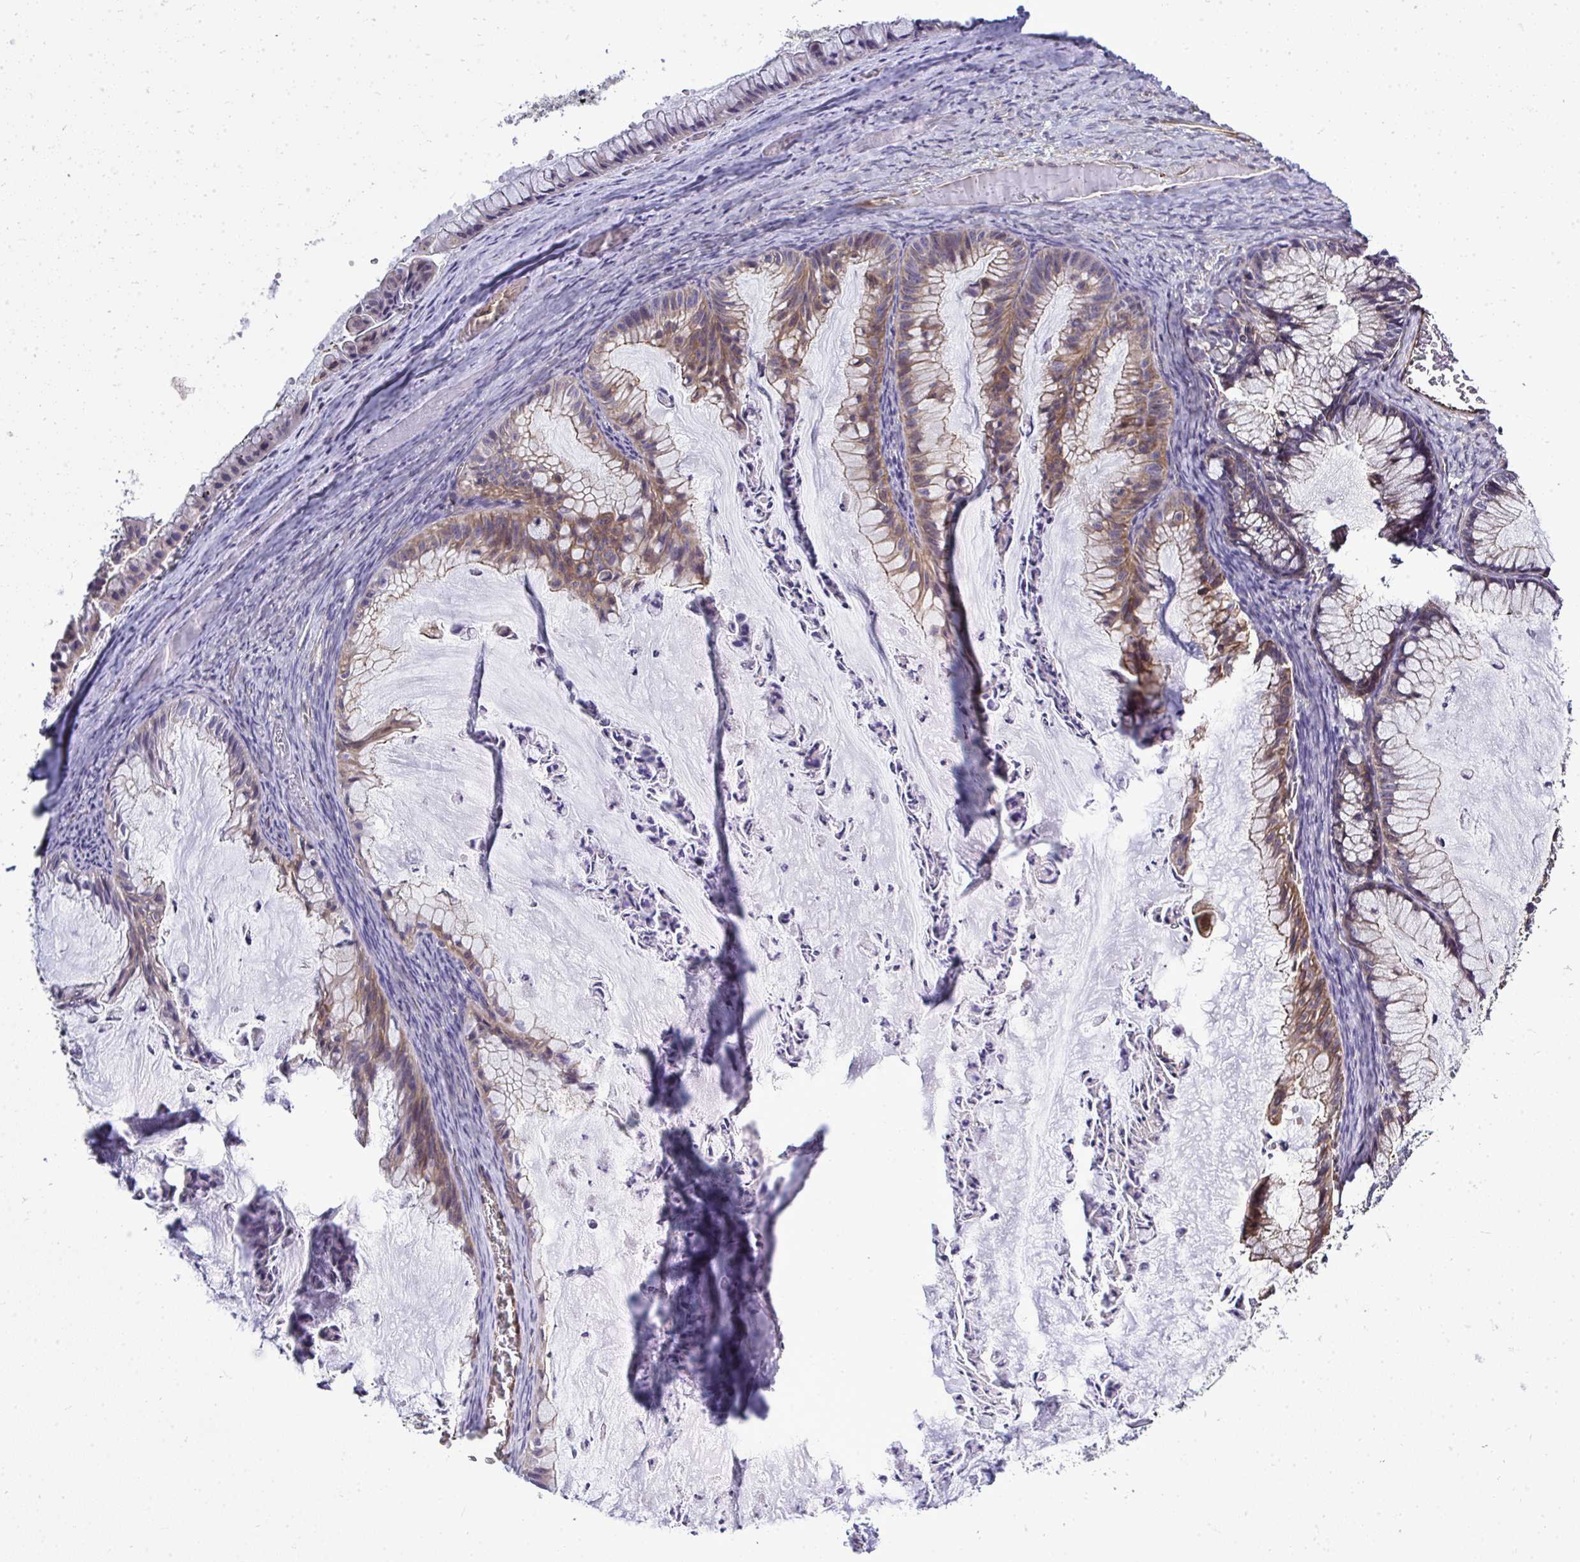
{"staining": {"intensity": "moderate", "quantity": ">75%", "location": "cytoplasmic/membranous"}, "tissue": "ovarian cancer", "cell_type": "Tumor cells", "image_type": "cancer", "snomed": [{"axis": "morphology", "description": "Cystadenocarcinoma, mucinous, NOS"}, {"axis": "topography", "description": "Ovary"}], "caption": "Tumor cells demonstrate moderate cytoplasmic/membranous staining in approximately >75% of cells in ovarian cancer (mucinous cystadenocarcinoma). (DAB IHC, brown staining for protein, blue staining for nuclei).", "gene": "FUT10", "patient": {"sex": "female", "age": 72}}